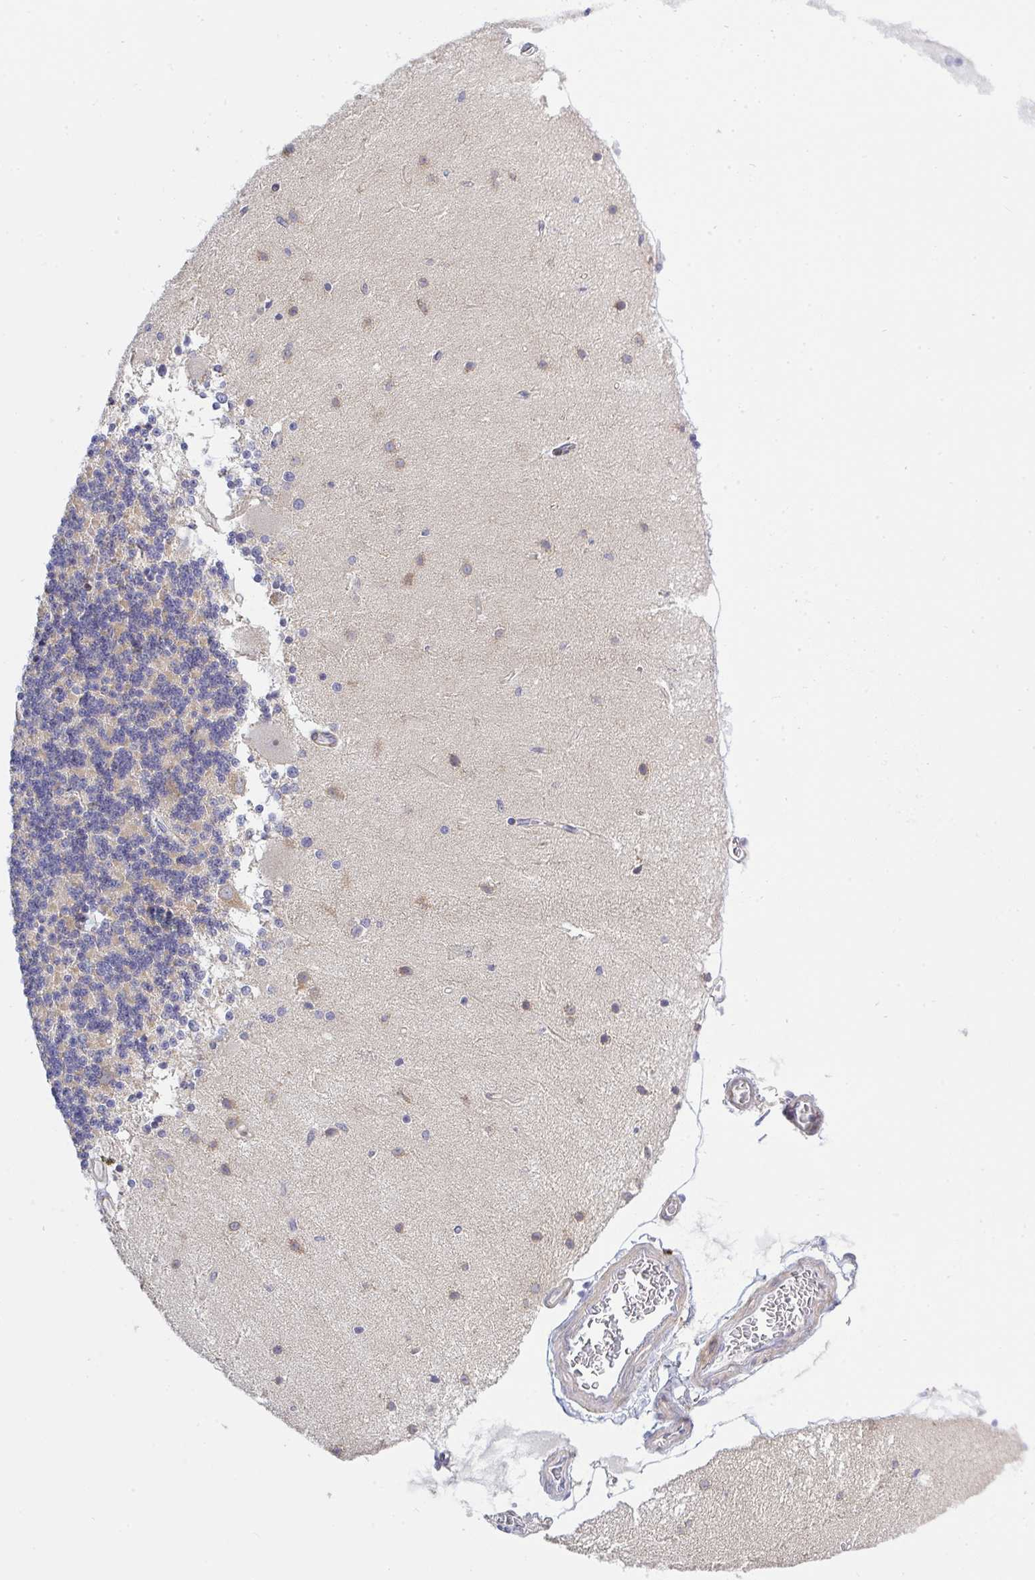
{"staining": {"intensity": "negative", "quantity": "none", "location": "none"}, "tissue": "cerebellum", "cell_type": "Cells in granular layer", "image_type": "normal", "snomed": [{"axis": "morphology", "description": "Normal tissue, NOS"}, {"axis": "topography", "description": "Cerebellum"}], "caption": "Immunohistochemistry (IHC) micrograph of normal human cerebellum stained for a protein (brown), which shows no staining in cells in granular layer. Nuclei are stained in blue.", "gene": "FRMD3", "patient": {"sex": "female", "age": 54}}